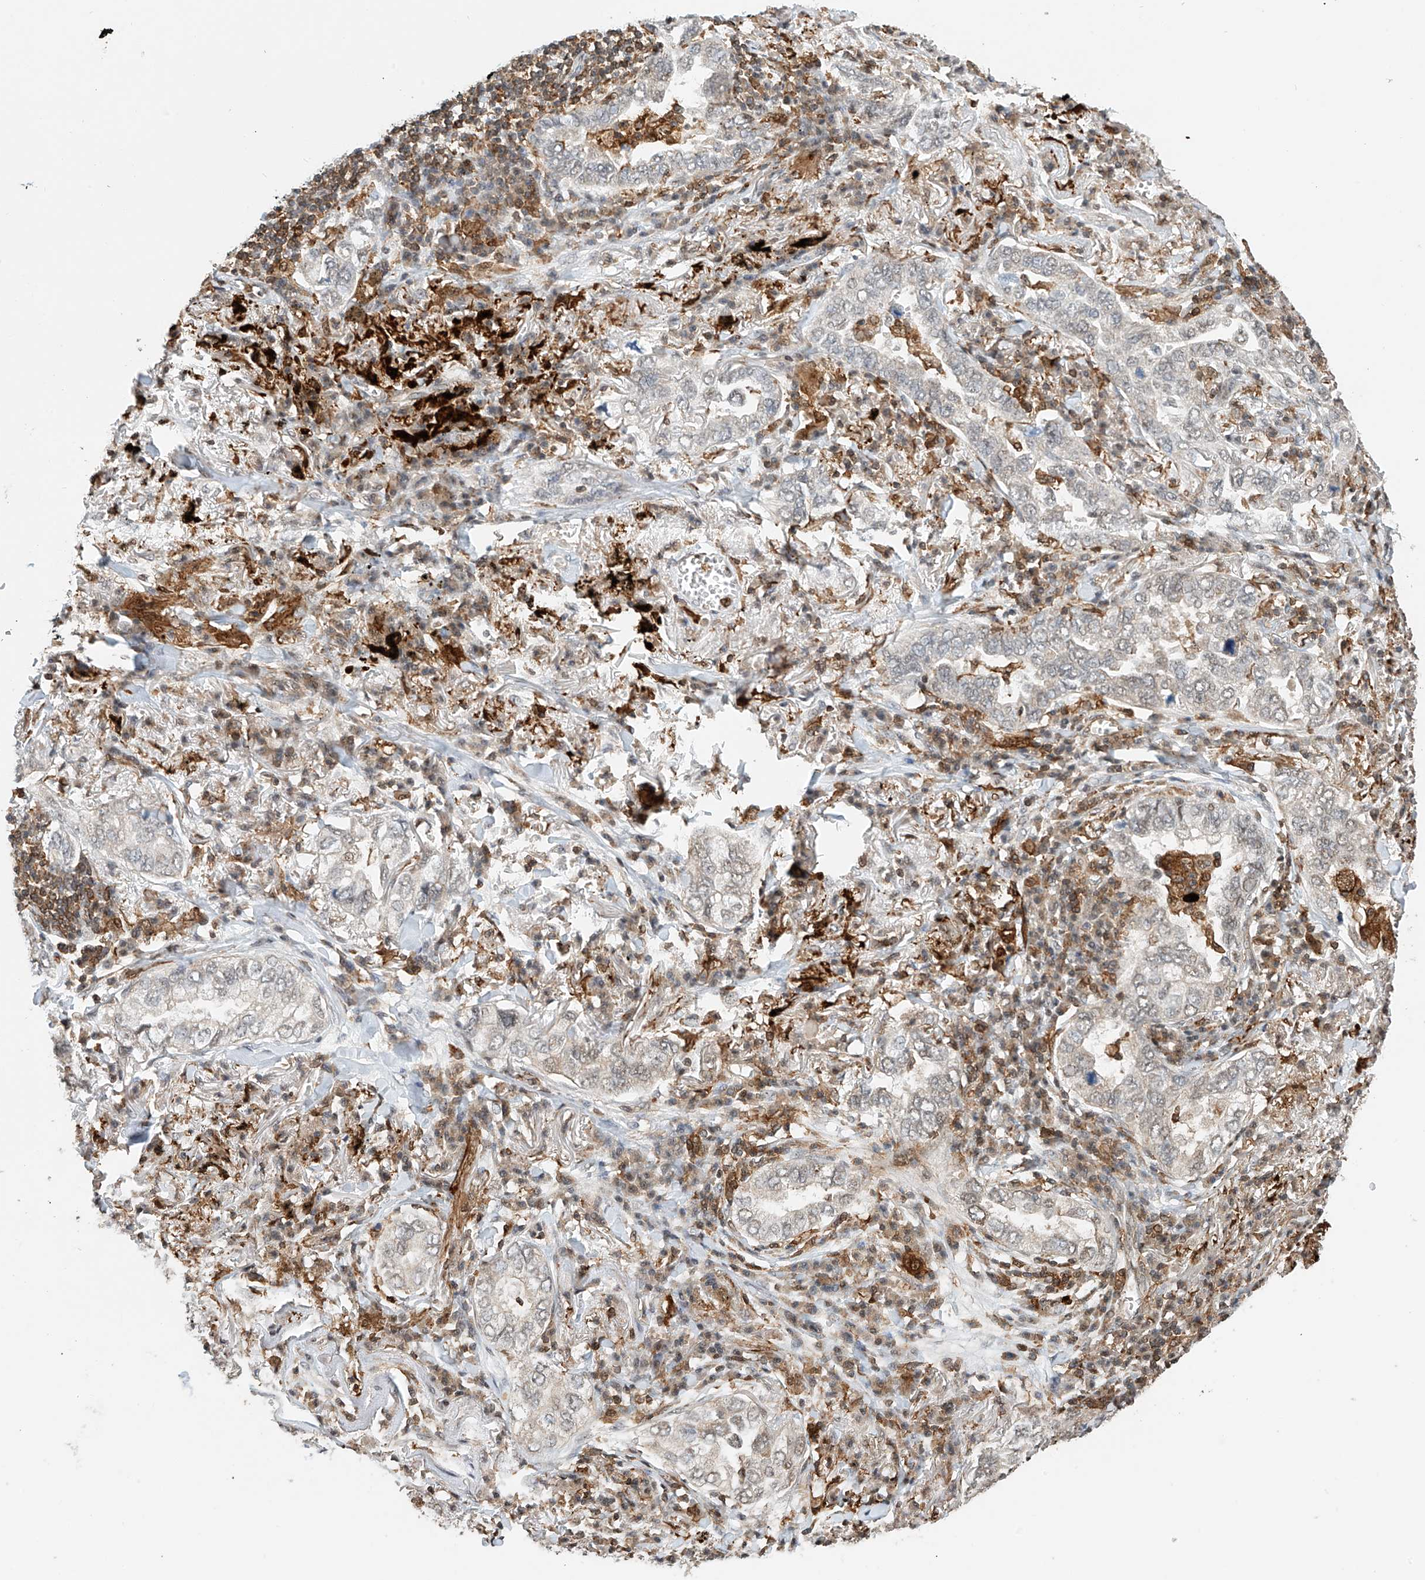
{"staining": {"intensity": "weak", "quantity": "<25%", "location": "nuclear"}, "tissue": "lung cancer", "cell_type": "Tumor cells", "image_type": "cancer", "snomed": [{"axis": "morphology", "description": "Adenocarcinoma, NOS"}, {"axis": "topography", "description": "Lung"}], "caption": "Immunohistochemical staining of lung cancer (adenocarcinoma) shows no significant positivity in tumor cells.", "gene": "MICAL1", "patient": {"sex": "male", "age": 65}}